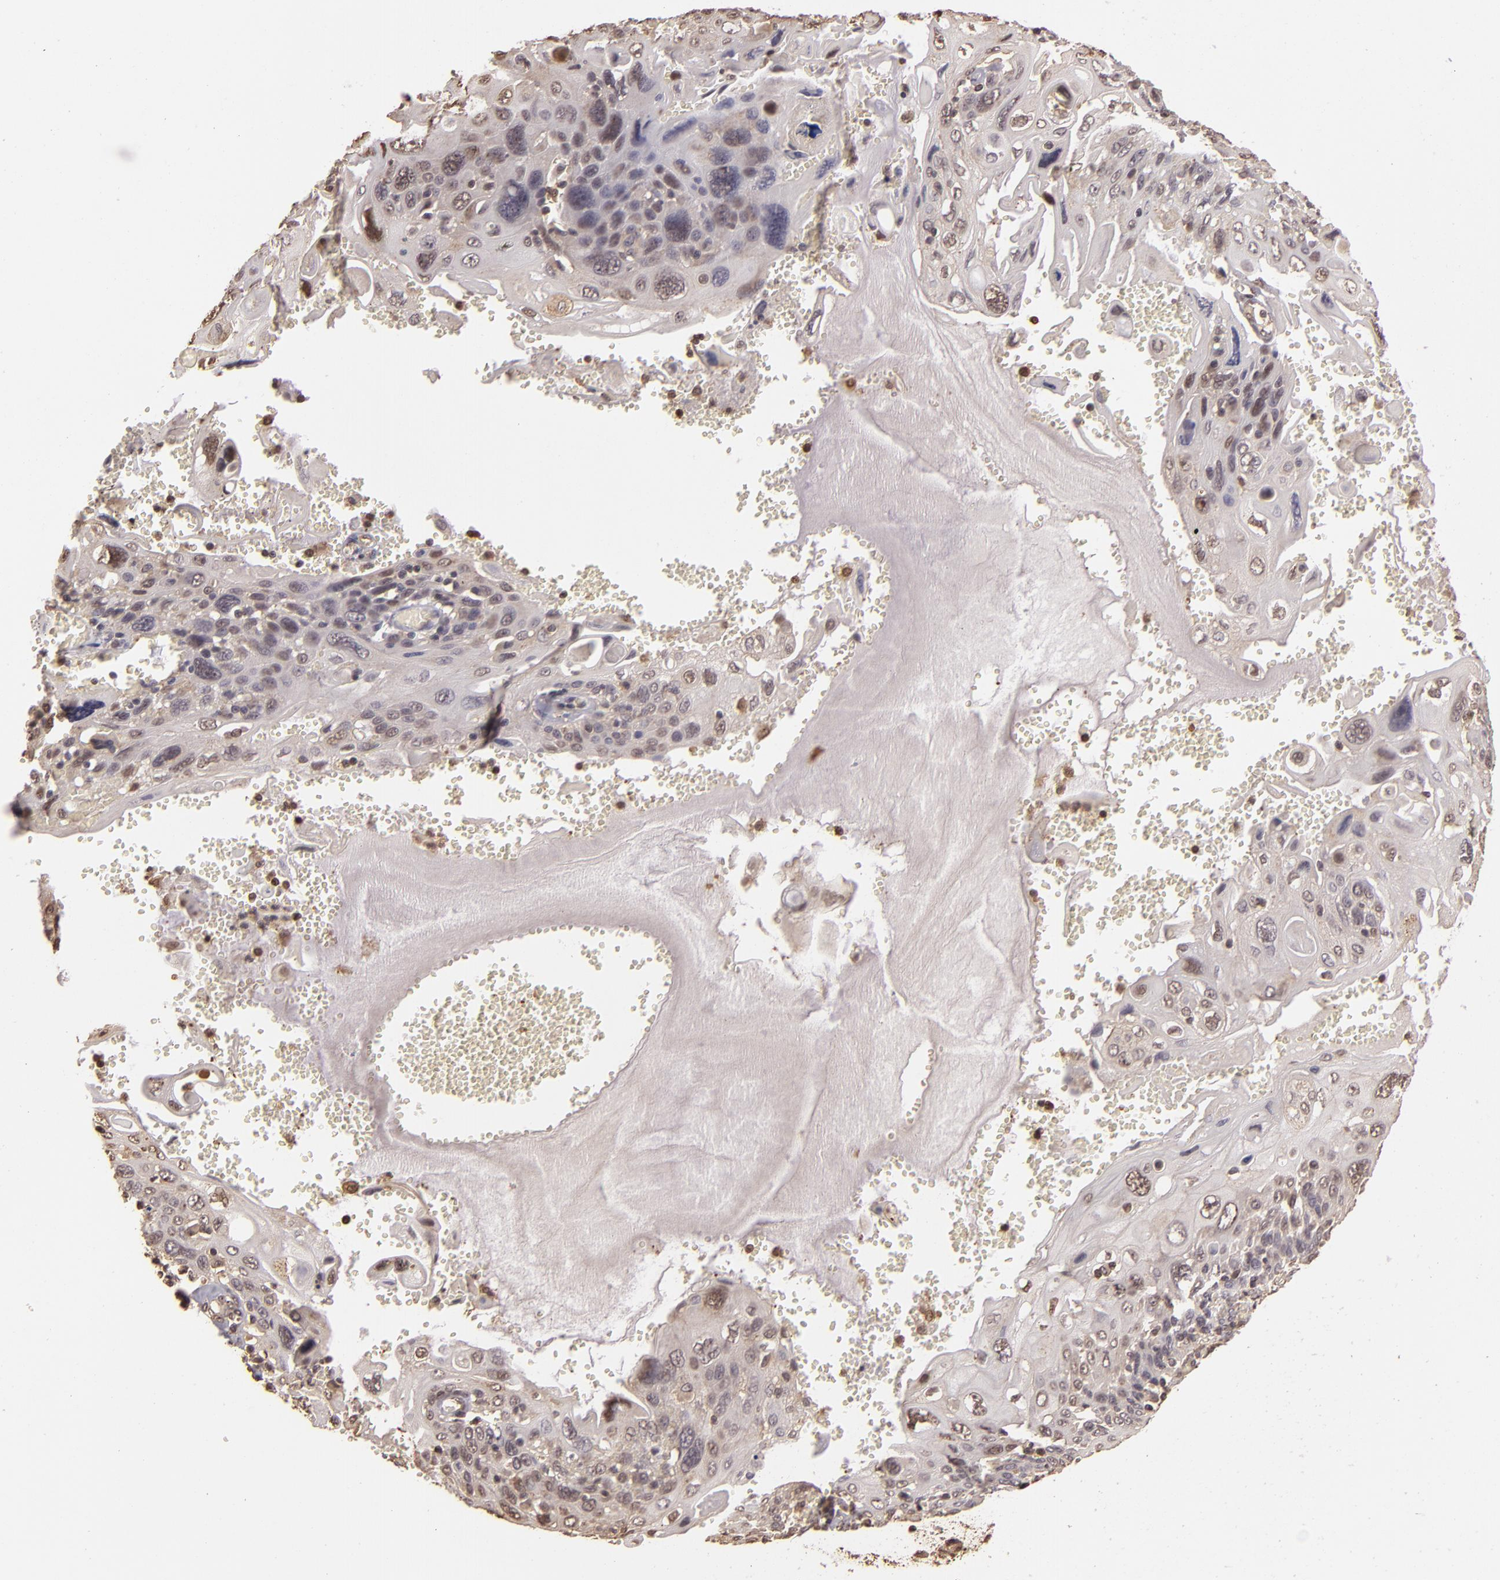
{"staining": {"intensity": "negative", "quantity": "none", "location": "none"}, "tissue": "cervical cancer", "cell_type": "Tumor cells", "image_type": "cancer", "snomed": [{"axis": "morphology", "description": "Squamous cell carcinoma, NOS"}, {"axis": "topography", "description": "Cervix"}], "caption": "This photomicrograph is of cervical cancer (squamous cell carcinoma) stained with immunohistochemistry (IHC) to label a protein in brown with the nuclei are counter-stained blue. There is no positivity in tumor cells.", "gene": "ARPC2", "patient": {"sex": "female", "age": 54}}